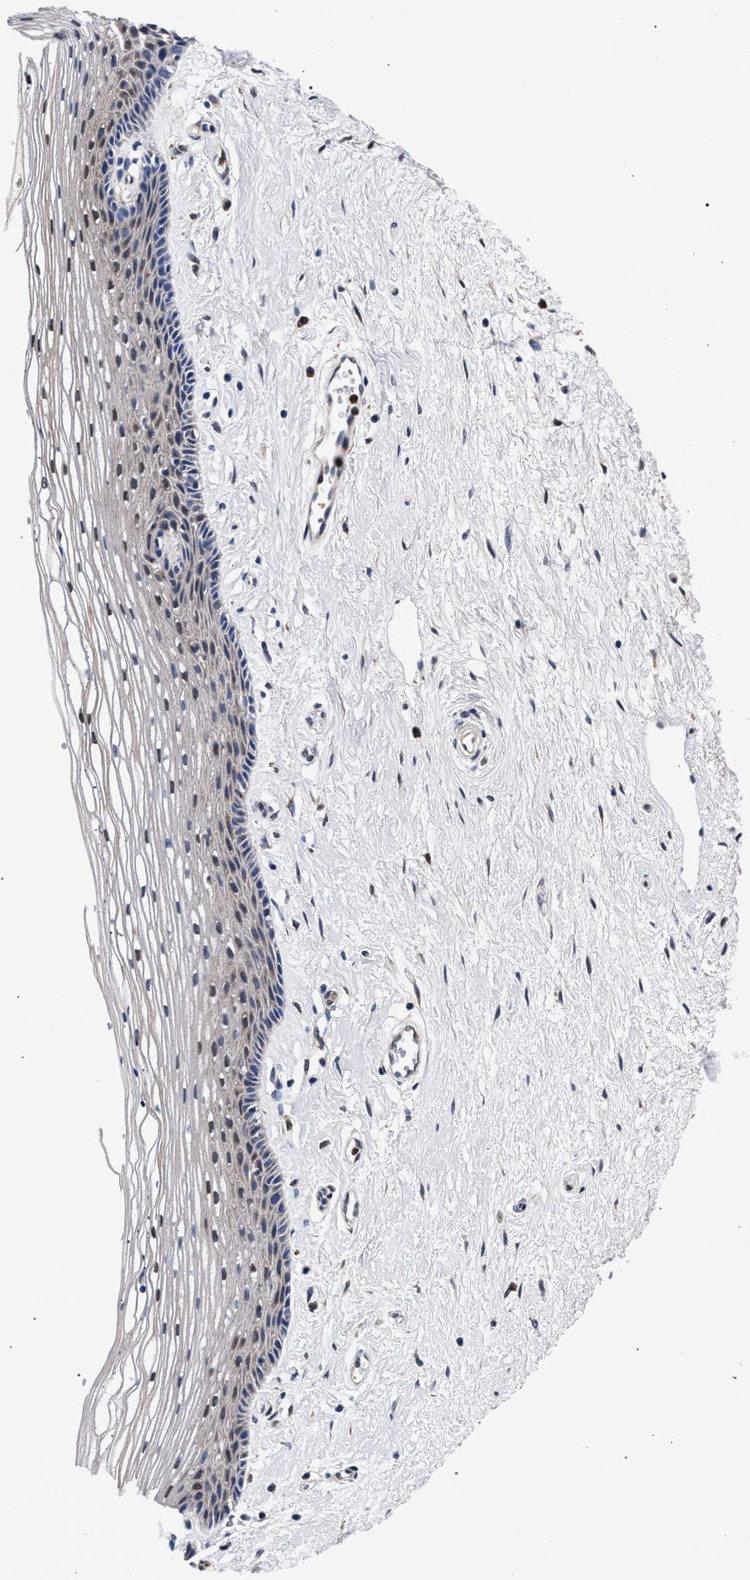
{"staining": {"intensity": "weak", "quantity": "<25%", "location": "cytoplasmic/membranous"}, "tissue": "vagina", "cell_type": "Squamous epithelial cells", "image_type": "normal", "snomed": [{"axis": "morphology", "description": "Normal tissue, NOS"}, {"axis": "topography", "description": "Vagina"}], "caption": "The immunohistochemistry micrograph has no significant positivity in squamous epithelial cells of vagina. (DAB (3,3'-diaminobenzidine) immunohistochemistry (IHC) with hematoxylin counter stain).", "gene": "ZNF462", "patient": {"sex": "female", "age": 46}}